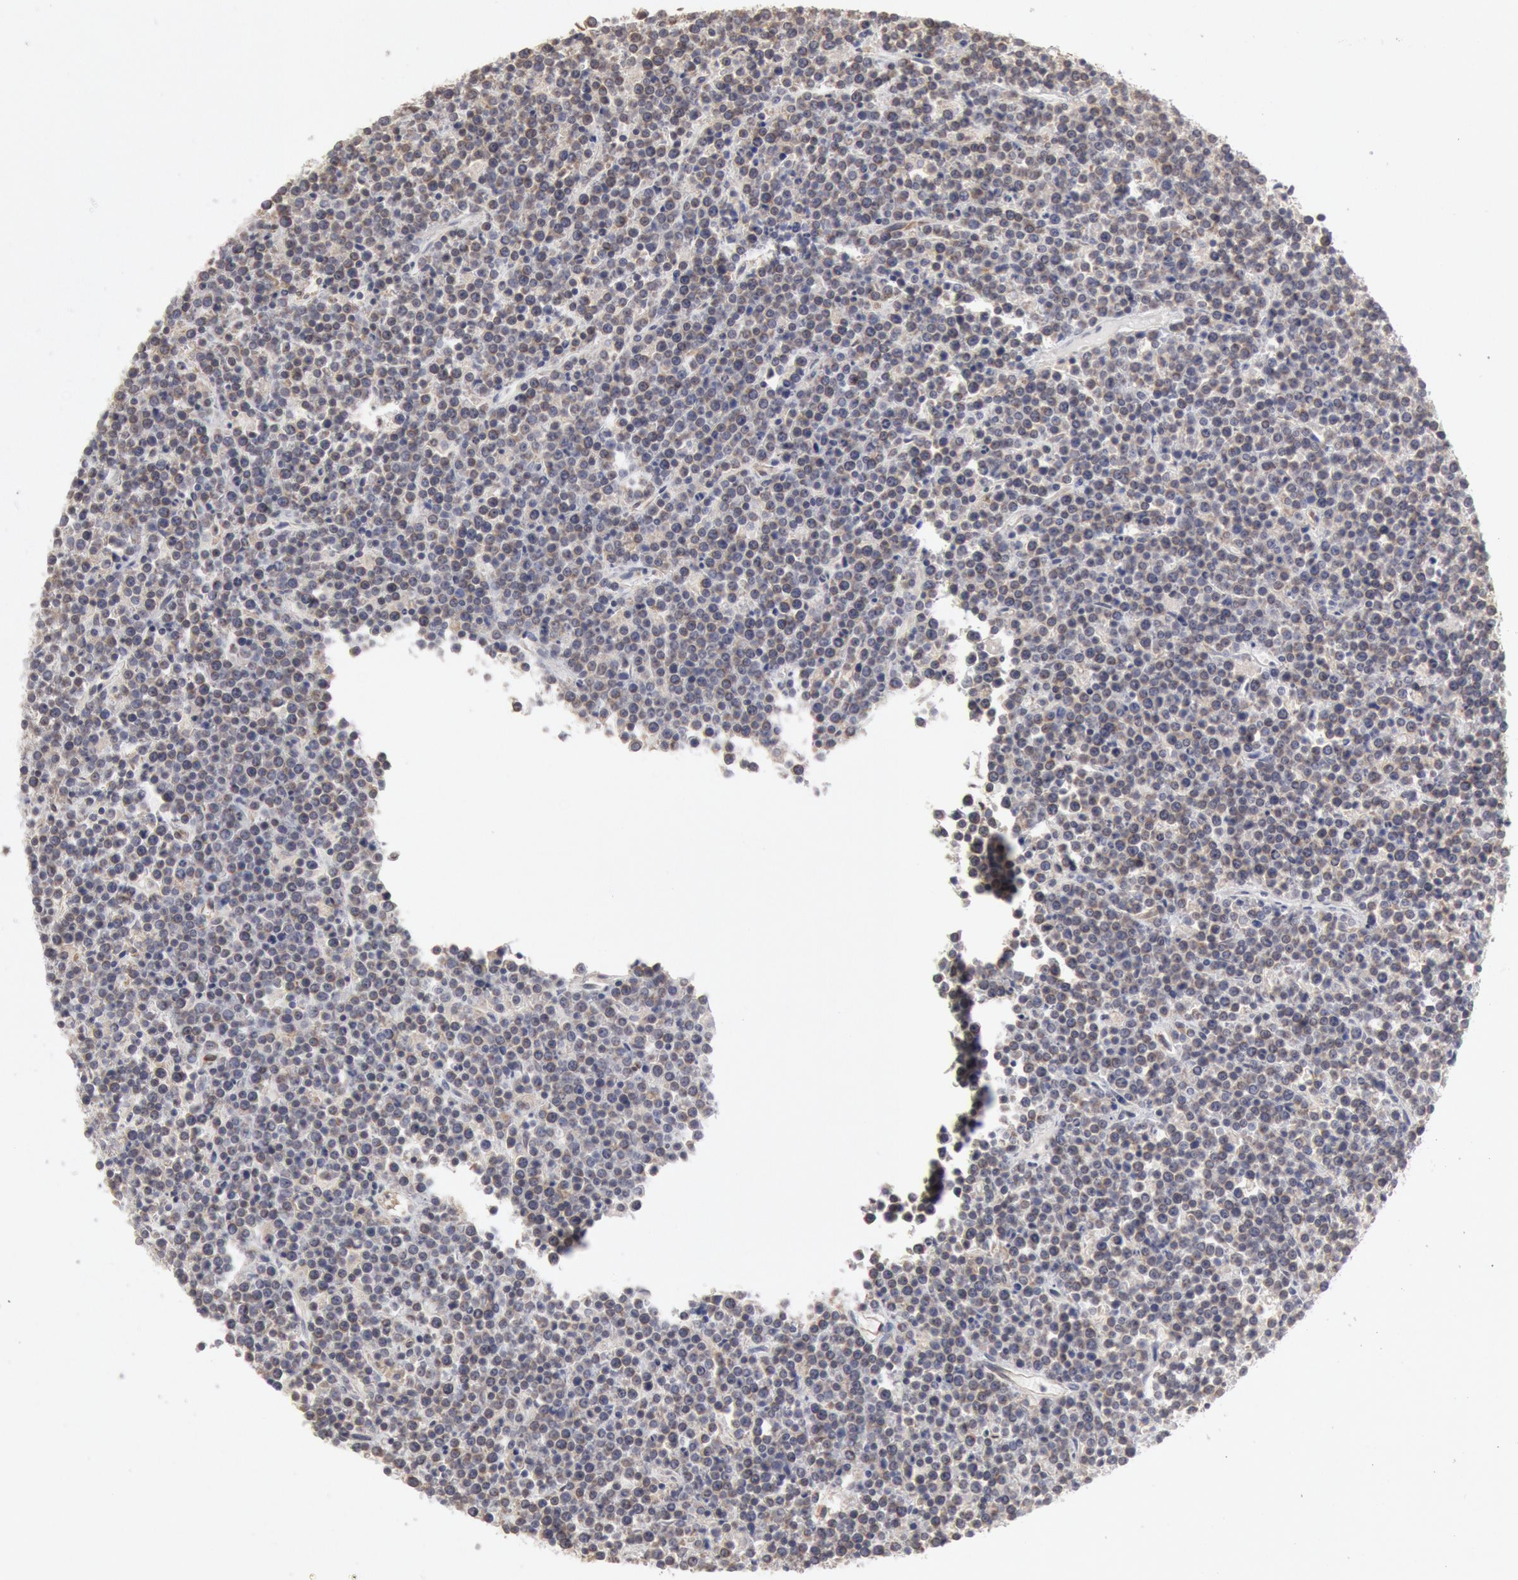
{"staining": {"intensity": "negative", "quantity": "none", "location": "none"}, "tissue": "lymphoma", "cell_type": "Tumor cells", "image_type": "cancer", "snomed": [{"axis": "morphology", "description": "Malignant lymphoma, non-Hodgkin's type, High grade"}, {"axis": "topography", "description": "Ovary"}], "caption": "Immunohistochemical staining of high-grade malignant lymphoma, non-Hodgkin's type shows no significant staining in tumor cells. Nuclei are stained in blue.", "gene": "OSBPL8", "patient": {"sex": "female", "age": 56}}